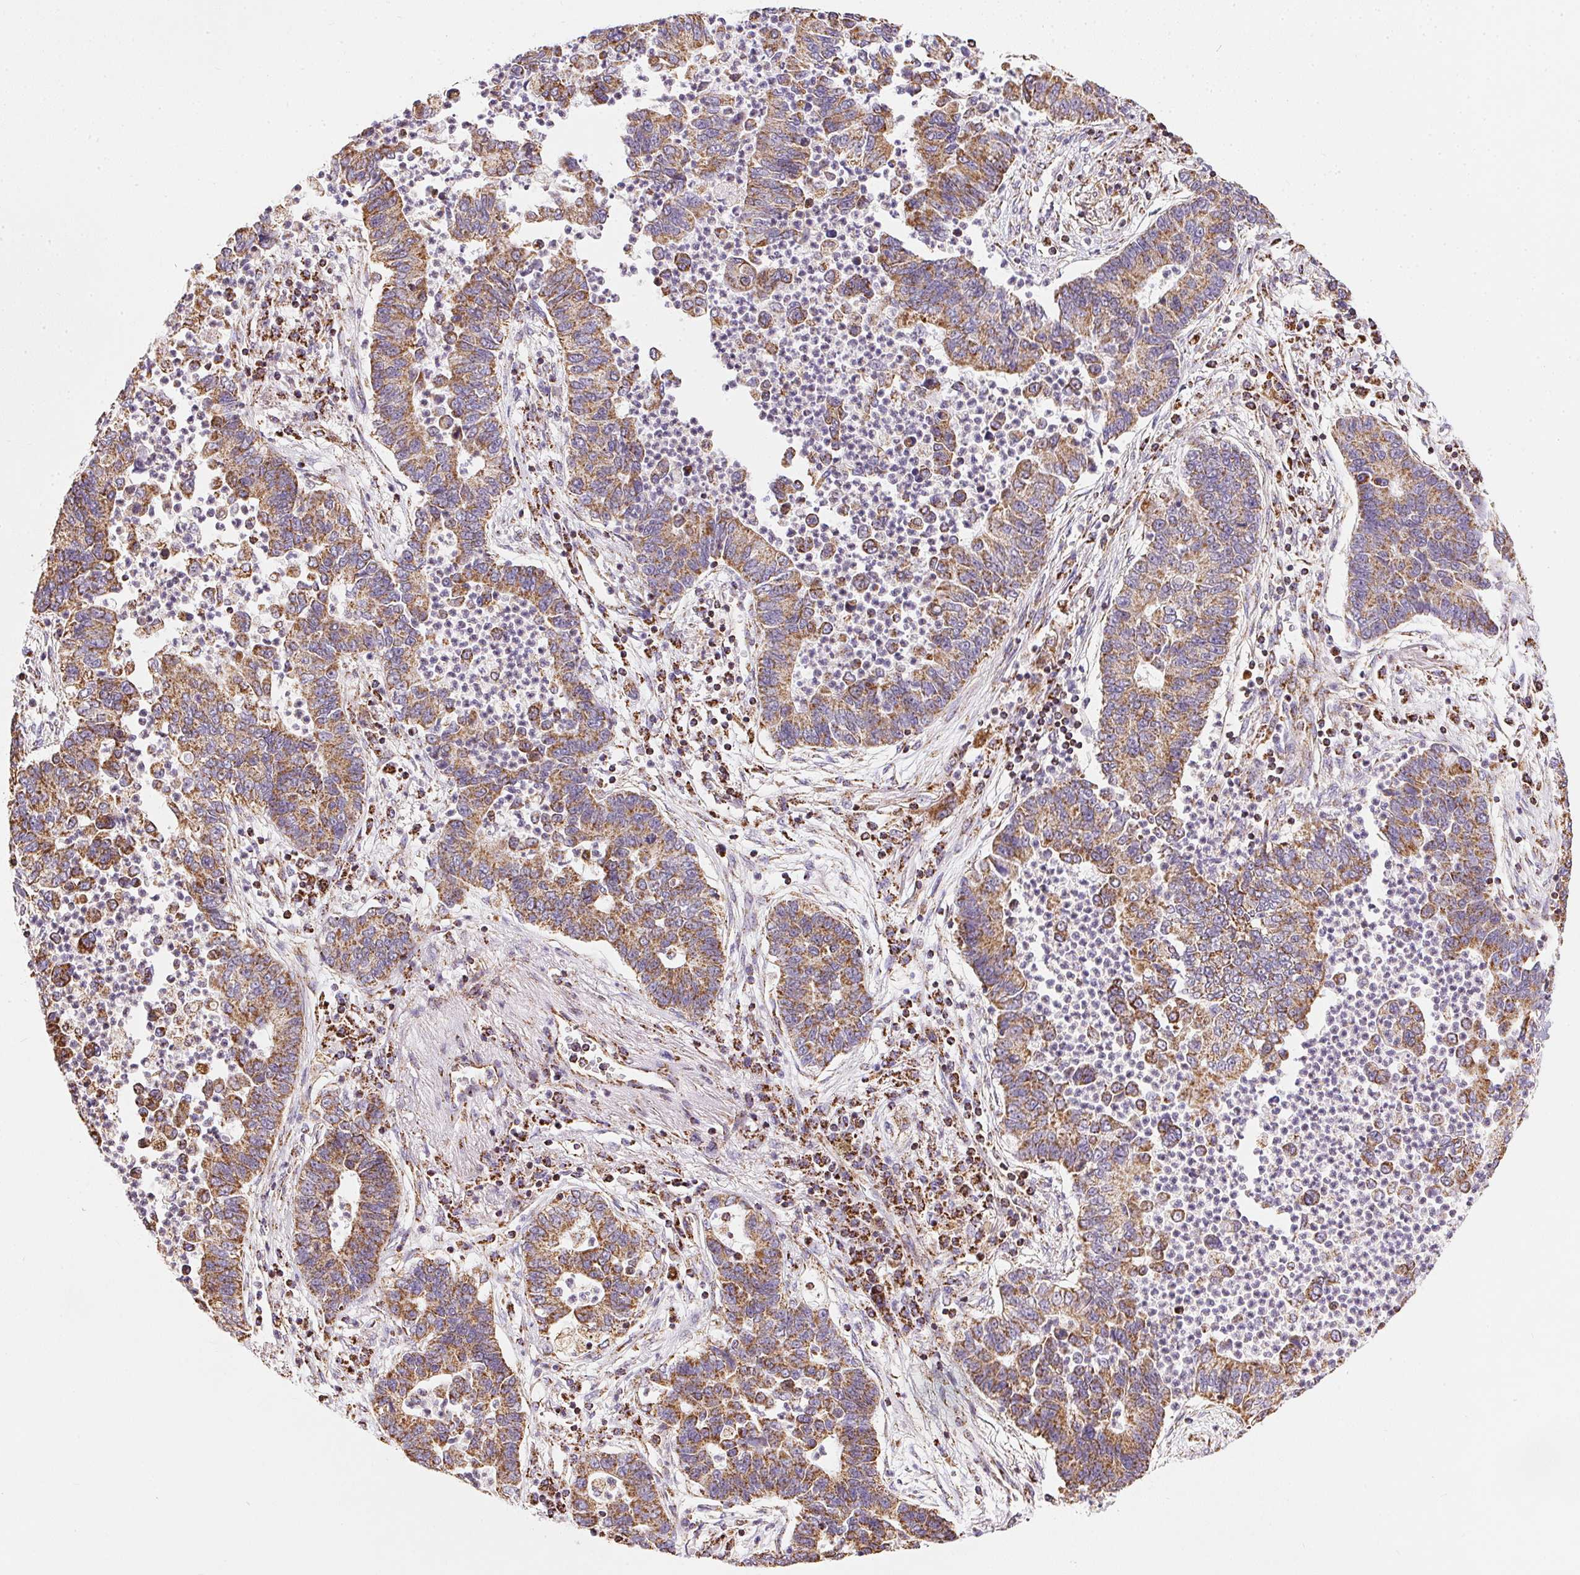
{"staining": {"intensity": "moderate", "quantity": ">75%", "location": "cytoplasmic/membranous"}, "tissue": "lung cancer", "cell_type": "Tumor cells", "image_type": "cancer", "snomed": [{"axis": "morphology", "description": "Adenocarcinoma, NOS"}, {"axis": "topography", "description": "Lung"}], "caption": "High-magnification brightfield microscopy of lung cancer stained with DAB (3,3'-diaminobenzidine) (brown) and counterstained with hematoxylin (blue). tumor cells exhibit moderate cytoplasmic/membranous expression is appreciated in about>75% of cells.", "gene": "MAPK11", "patient": {"sex": "female", "age": 57}}